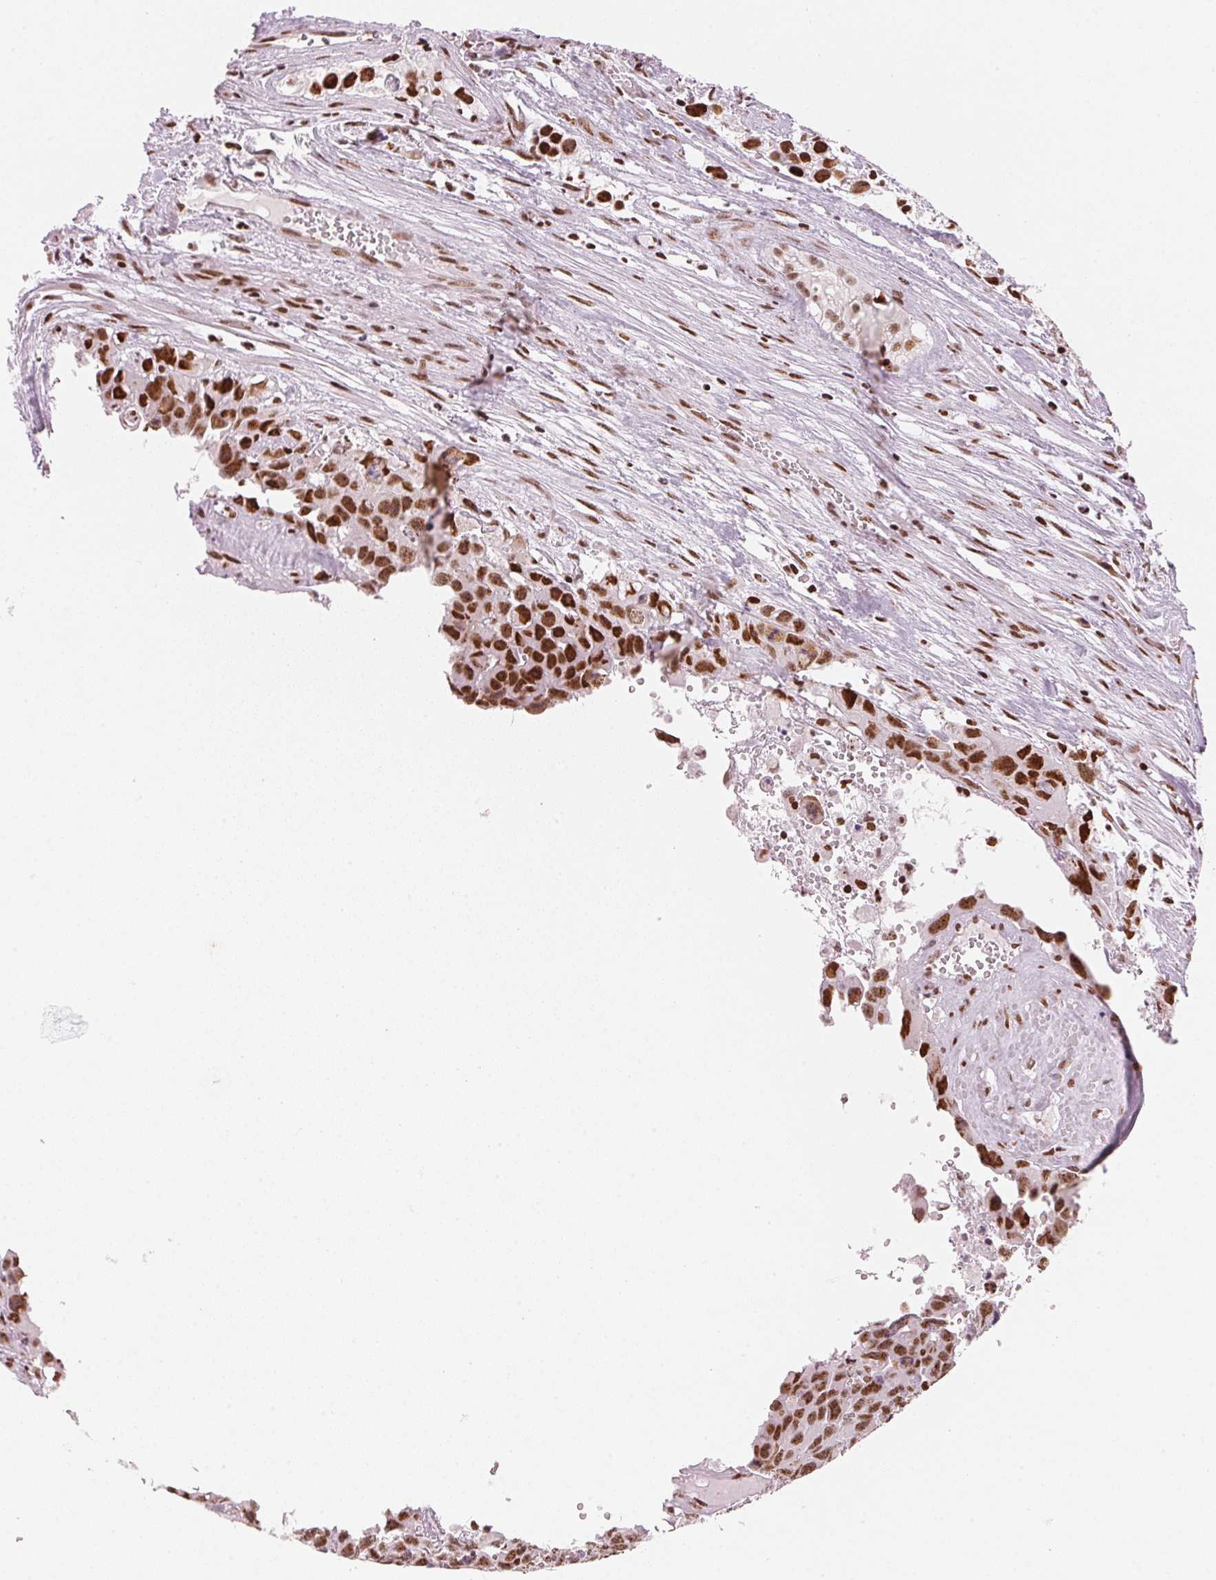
{"staining": {"intensity": "strong", "quantity": ">75%", "location": "nuclear"}, "tissue": "testis cancer", "cell_type": "Tumor cells", "image_type": "cancer", "snomed": [{"axis": "morphology", "description": "Seminoma, NOS"}, {"axis": "topography", "description": "Testis"}], "caption": "Tumor cells show strong nuclear staining in approximately >75% of cells in testis cancer (seminoma).", "gene": "NXF1", "patient": {"sex": "male", "age": 26}}